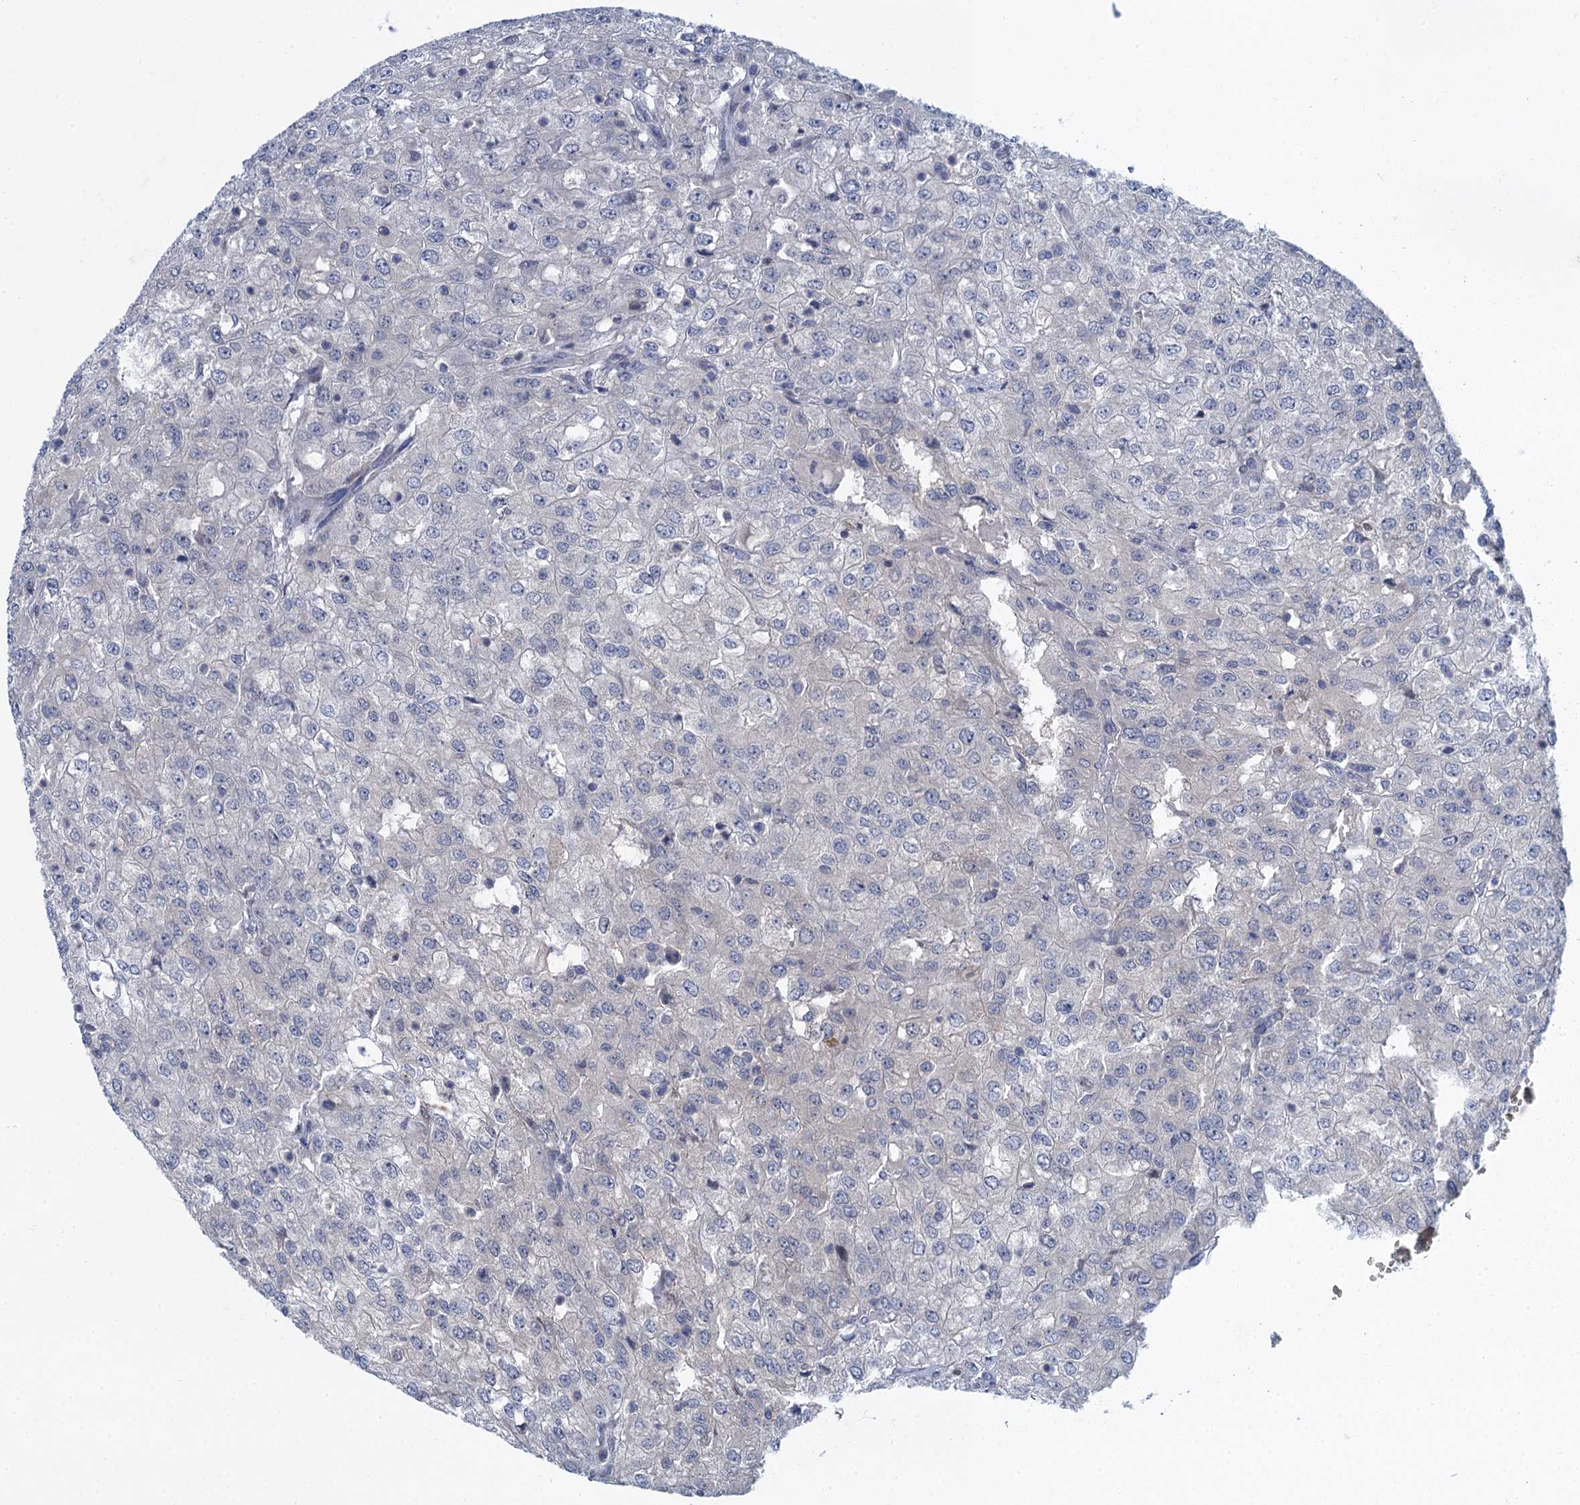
{"staining": {"intensity": "negative", "quantity": "none", "location": "none"}, "tissue": "renal cancer", "cell_type": "Tumor cells", "image_type": "cancer", "snomed": [{"axis": "morphology", "description": "Adenocarcinoma, NOS"}, {"axis": "topography", "description": "Kidney"}], "caption": "This photomicrograph is of renal cancer (adenocarcinoma) stained with IHC to label a protein in brown with the nuclei are counter-stained blue. There is no staining in tumor cells. (DAB immunohistochemistry (IHC), high magnification).", "gene": "MRFAP1", "patient": {"sex": "female", "age": 54}}